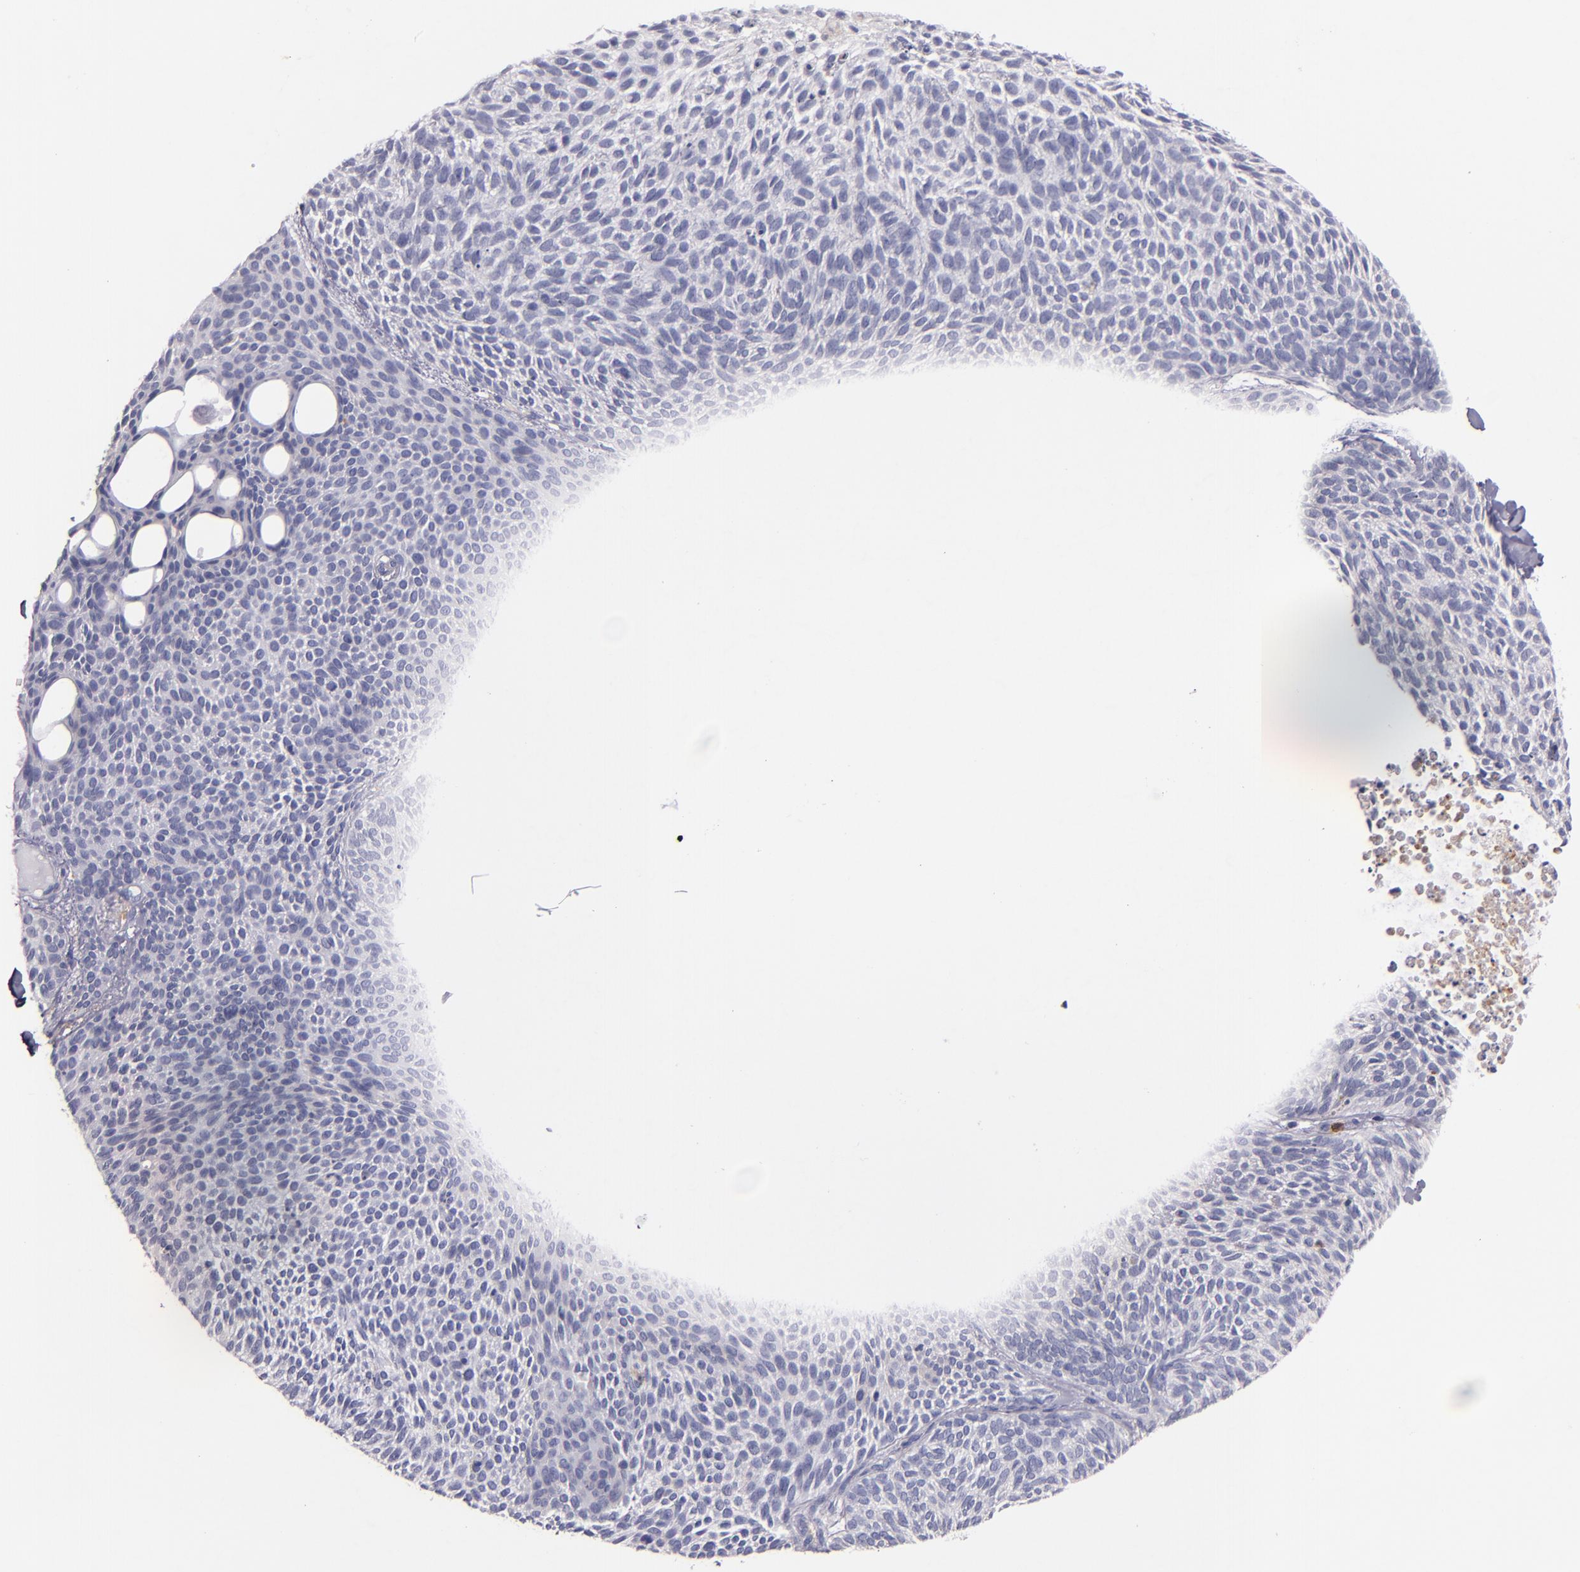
{"staining": {"intensity": "negative", "quantity": "none", "location": "none"}, "tissue": "skin cancer", "cell_type": "Tumor cells", "image_type": "cancer", "snomed": [{"axis": "morphology", "description": "Basal cell carcinoma"}, {"axis": "topography", "description": "Skin"}], "caption": "Immunohistochemical staining of skin basal cell carcinoma demonstrates no significant positivity in tumor cells.", "gene": "C5AR1", "patient": {"sex": "male", "age": 84}}